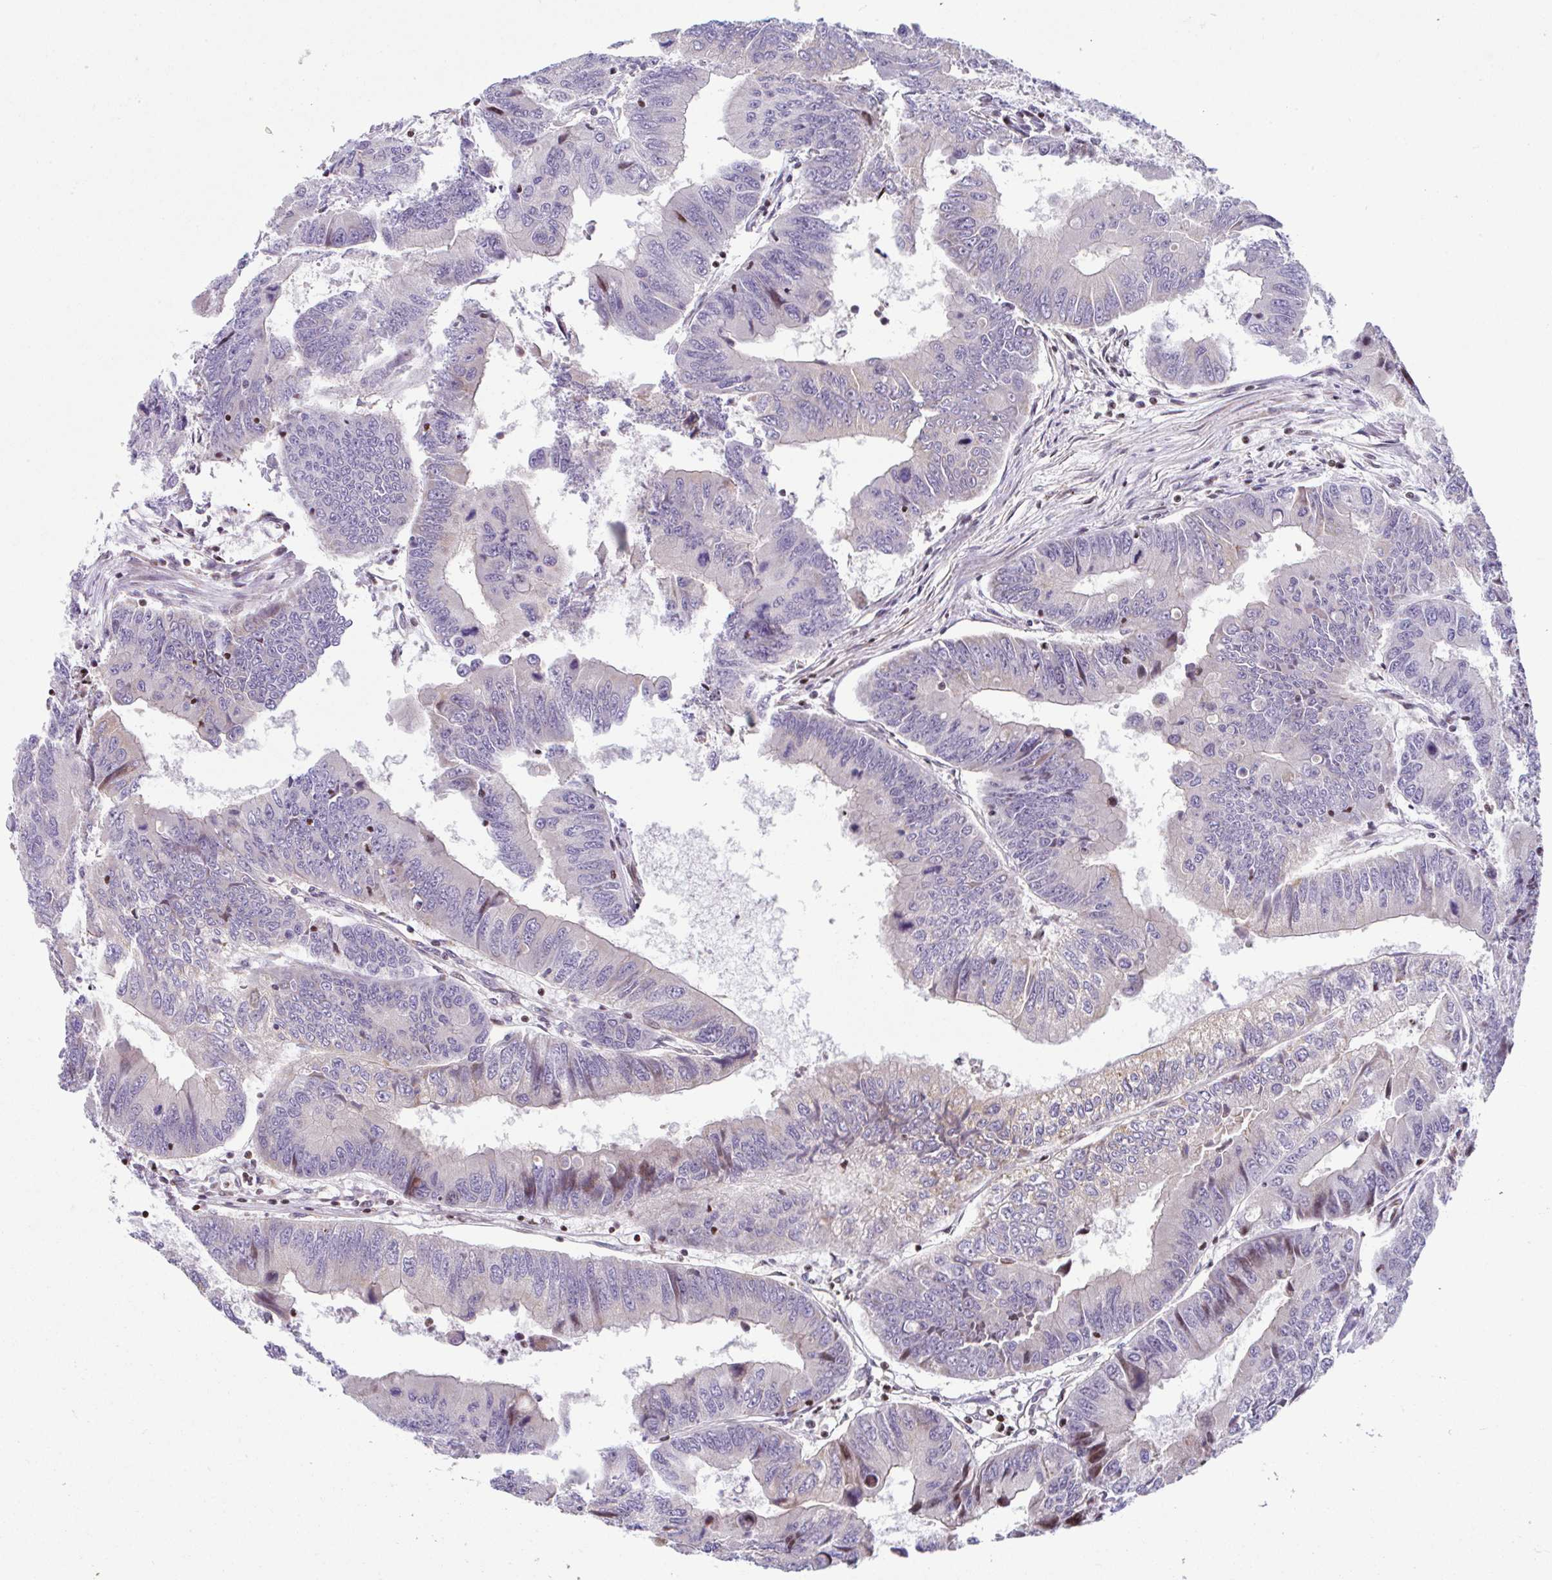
{"staining": {"intensity": "weak", "quantity": "<25%", "location": "cytoplasmic/membranous,nuclear"}, "tissue": "colorectal cancer", "cell_type": "Tumor cells", "image_type": "cancer", "snomed": [{"axis": "morphology", "description": "Adenocarcinoma, NOS"}, {"axis": "topography", "description": "Colon"}], "caption": "Tumor cells are negative for protein expression in human adenocarcinoma (colorectal). (Stains: DAB (3,3'-diaminobenzidine) IHC with hematoxylin counter stain, Microscopy: brightfield microscopy at high magnification).", "gene": "FIGNL1", "patient": {"sex": "male", "age": 53}}